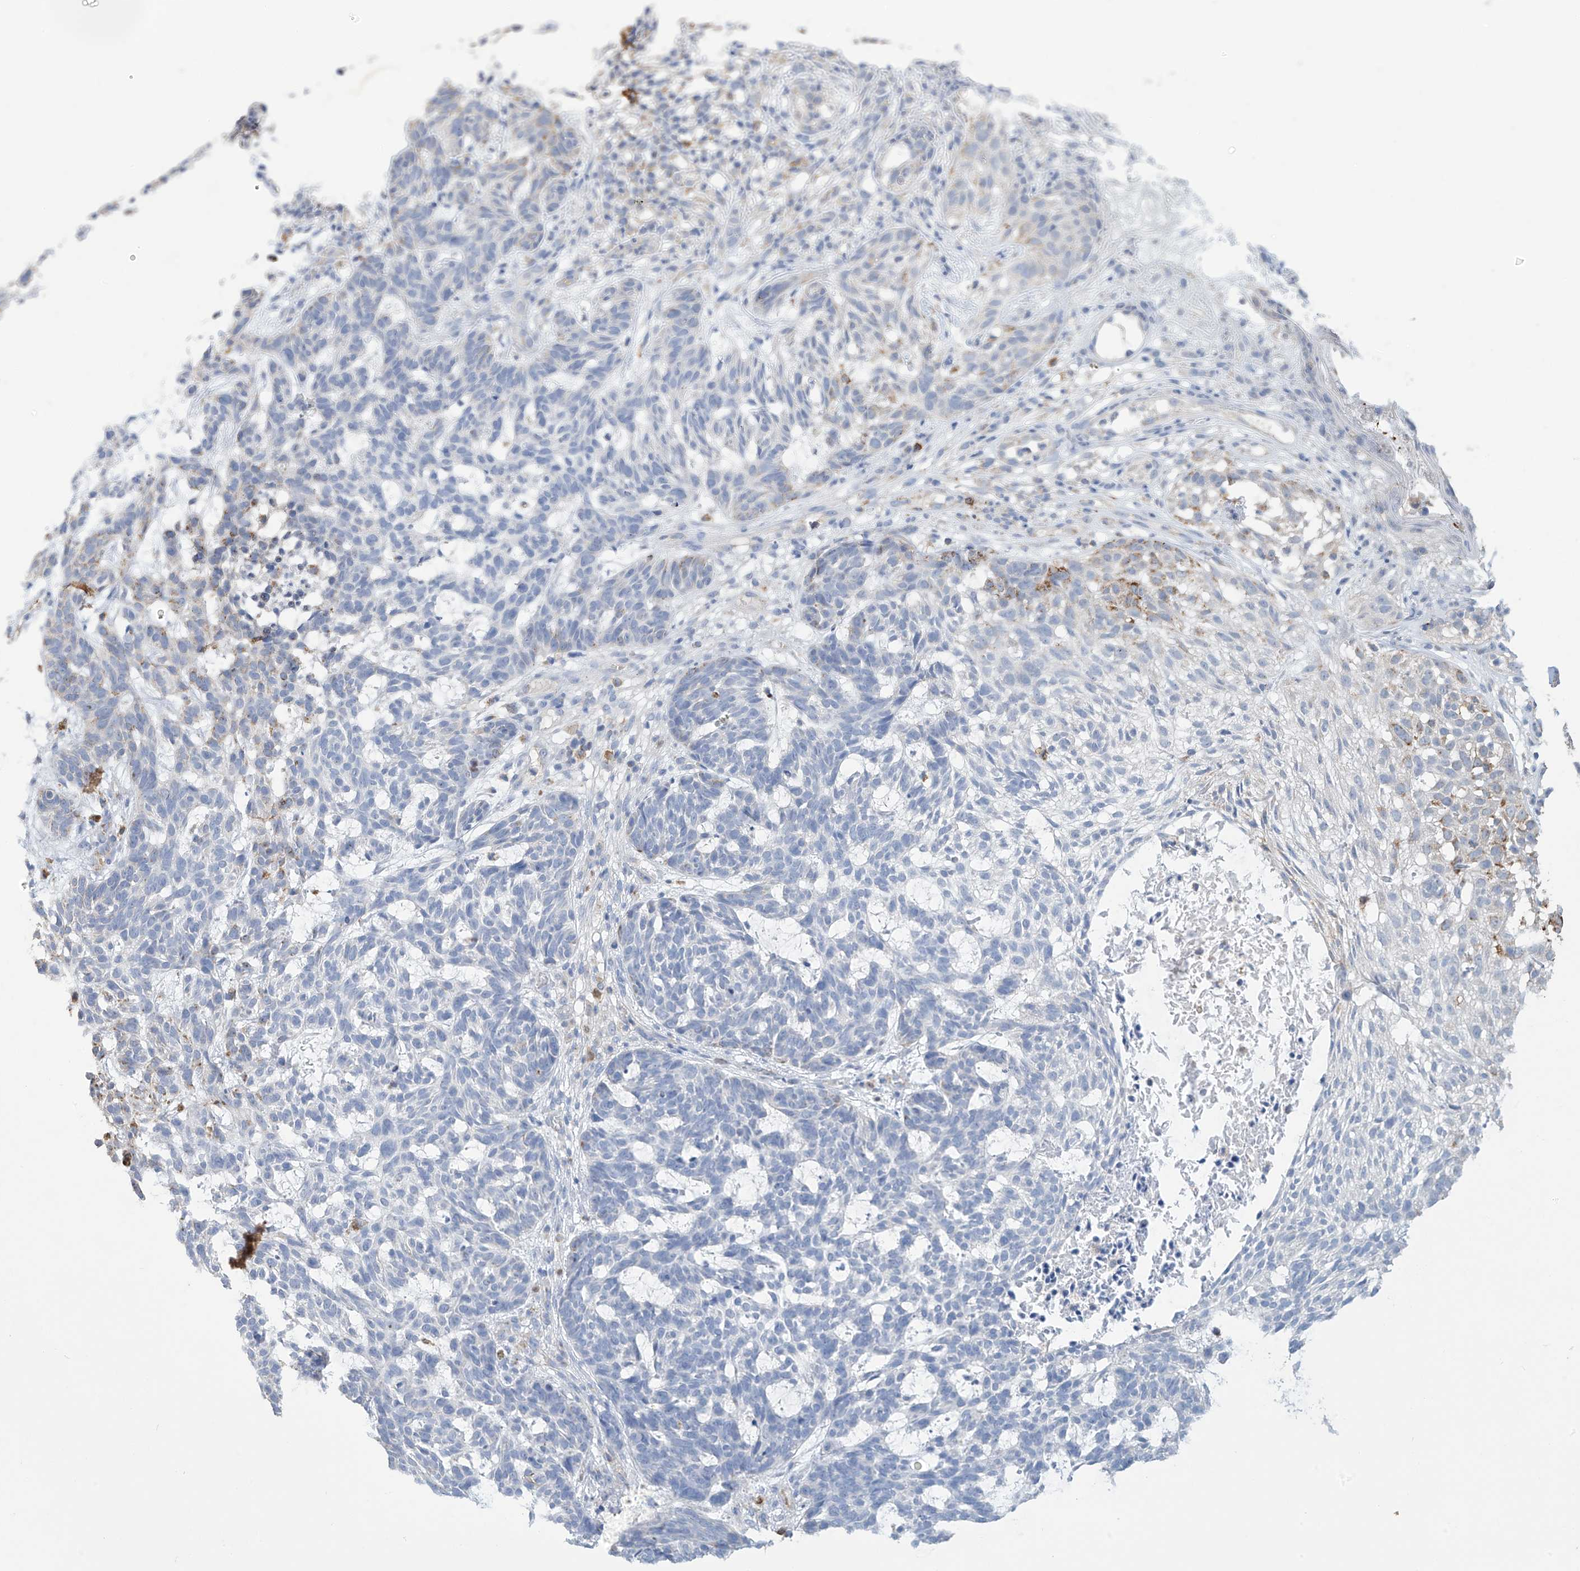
{"staining": {"intensity": "negative", "quantity": "none", "location": "none"}, "tissue": "skin cancer", "cell_type": "Tumor cells", "image_type": "cancer", "snomed": [{"axis": "morphology", "description": "Basal cell carcinoma"}, {"axis": "topography", "description": "Skin"}], "caption": "Tumor cells show no significant expression in skin cancer (basal cell carcinoma). (DAB immunohistochemistry, high magnification).", "gene": "OGT", "patient": {"sex": "male", "age": 85}}